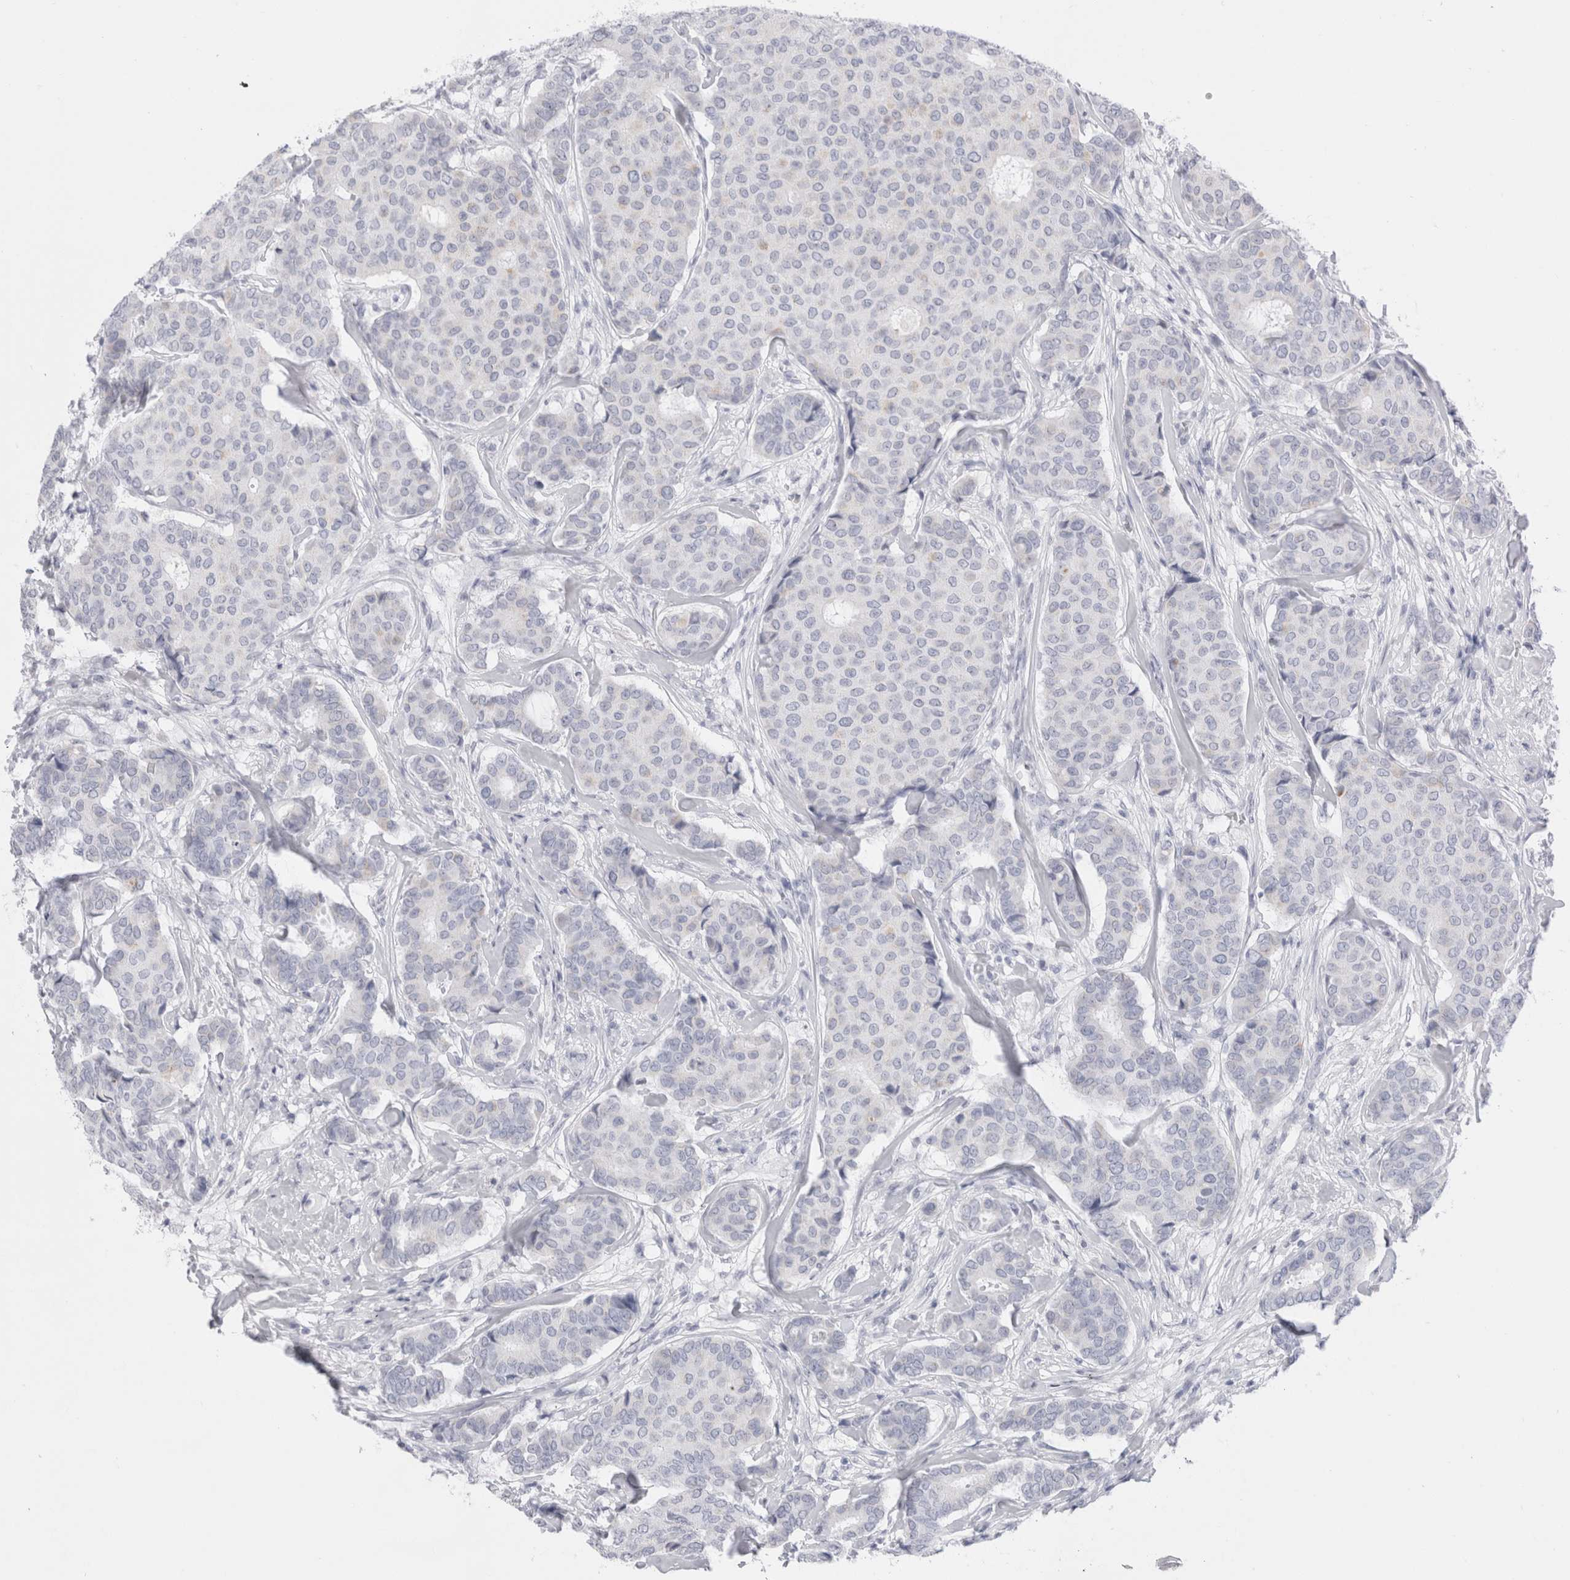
{"staining": {"intensity": "negative", "quantity": "none", "location": "none"}, "tissue": "breast cancer", "cell_type": "Tumor cells", "image_type": "cancer", "snomed": [{"axis": "morphology", "description": "Duct carcinoma"}, {"axis": "topography", "description": "Breast"}], "caption": "Human breast cancer (invasive ductal carcinoma) stained for a protein using IHC exhibits no positivity in tumor cells.", "gene": "MUC15", "patient": {"sex": "female", "age": 75}}